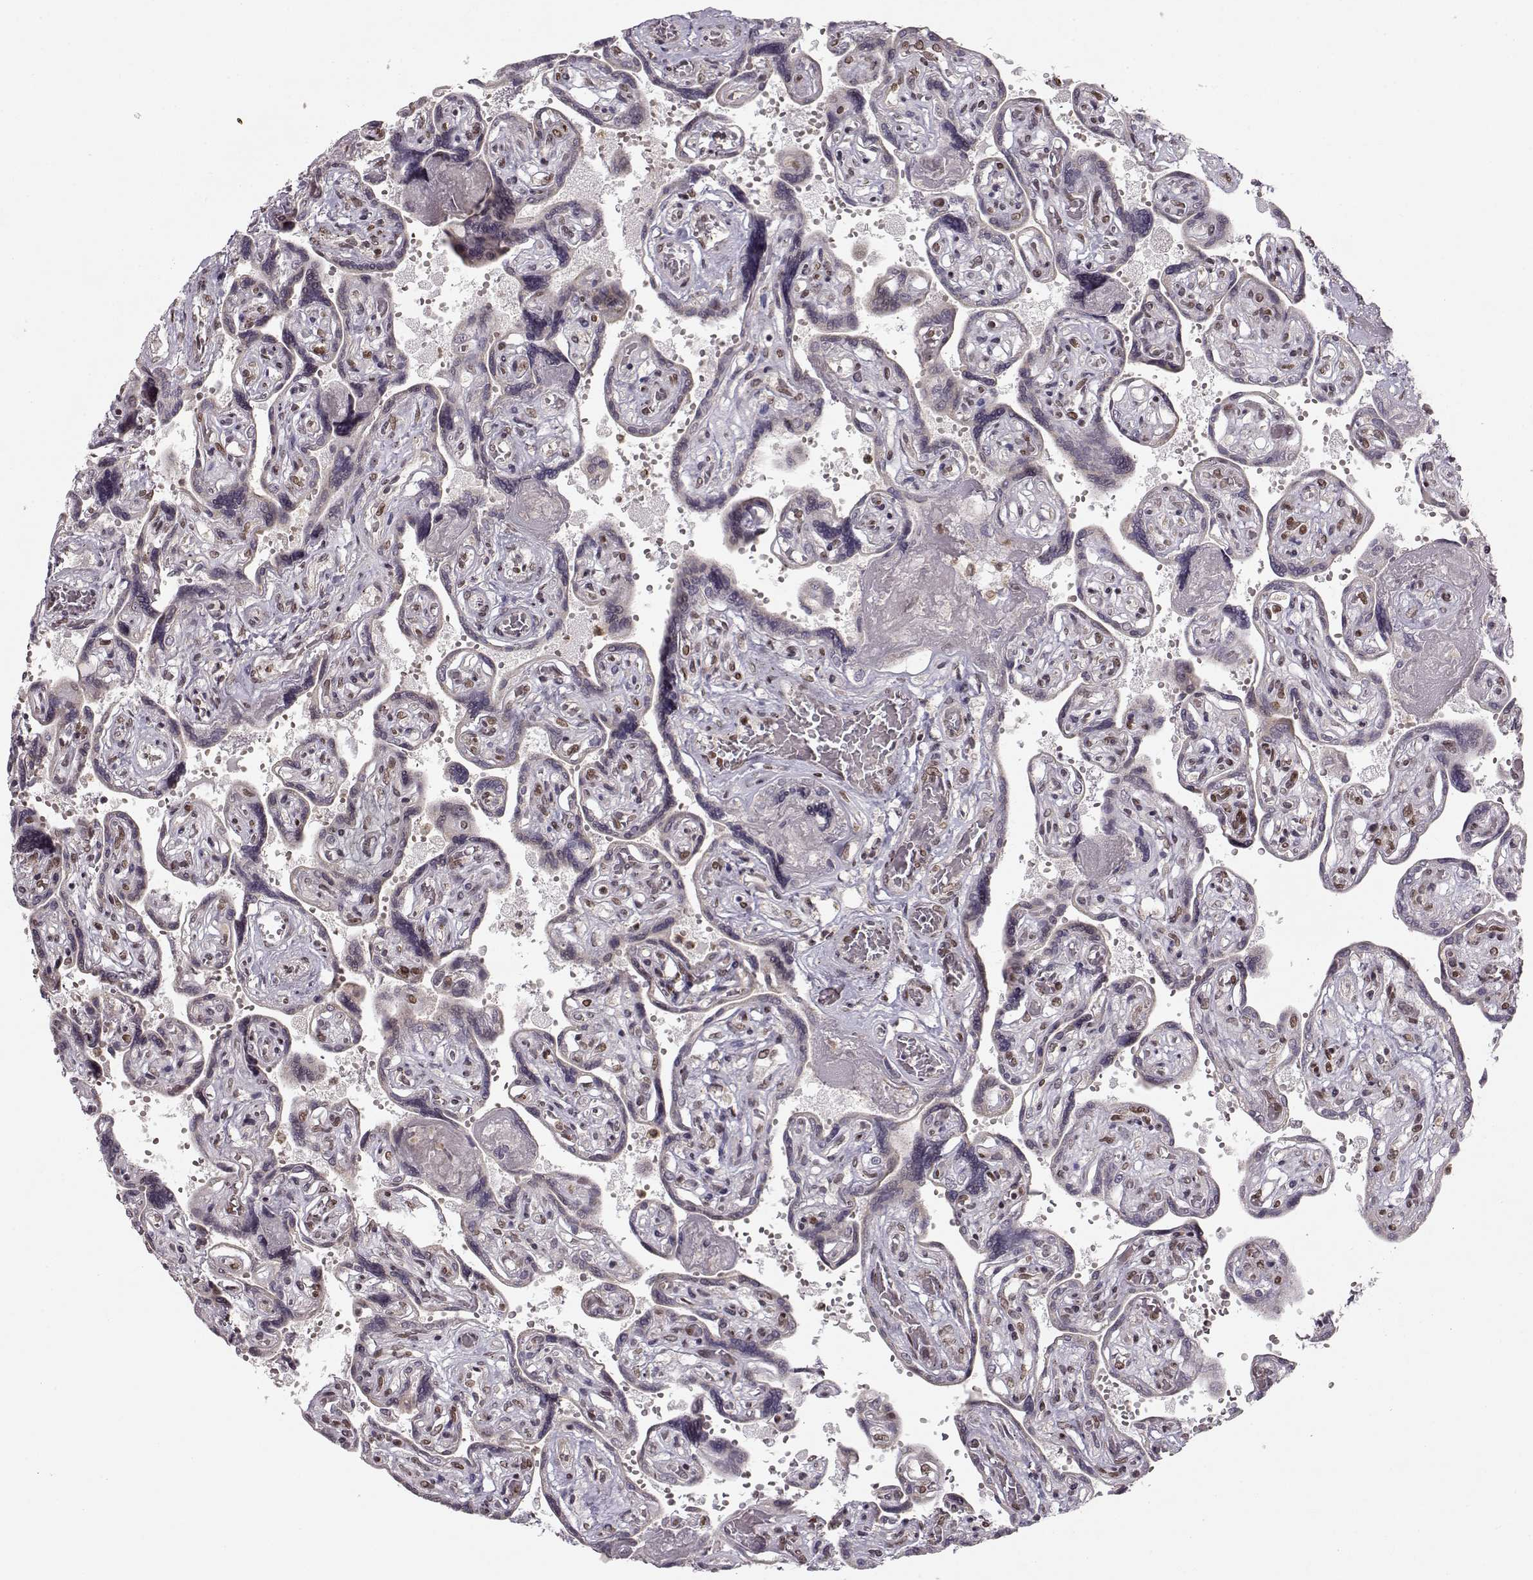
{"staining": {"intensity": "strong", "quantity": ">75%", "location": "nuclear"}, "tissue": "placenta", "cell_type": "Decidual cells", "image_type": "normal", "snomed": [{"axis": "morphology", "description": "Normal tissue, NOS"}, {"axis": "topography", "description": "Placenta"}], "caption": "IHC of unremarkable placenta exhibits high levels of strong nuclear positivity in approximately >75% of decidual cells. The staining was performed using DAB (3,3'-diaminobenzidine) to visualize the protein expression in brown, while the nuclei were stained in blue with hematoxylin (Magnification: 20x).", "gene": "RAI1", "patient": {"sex": "female", "age": 32}}